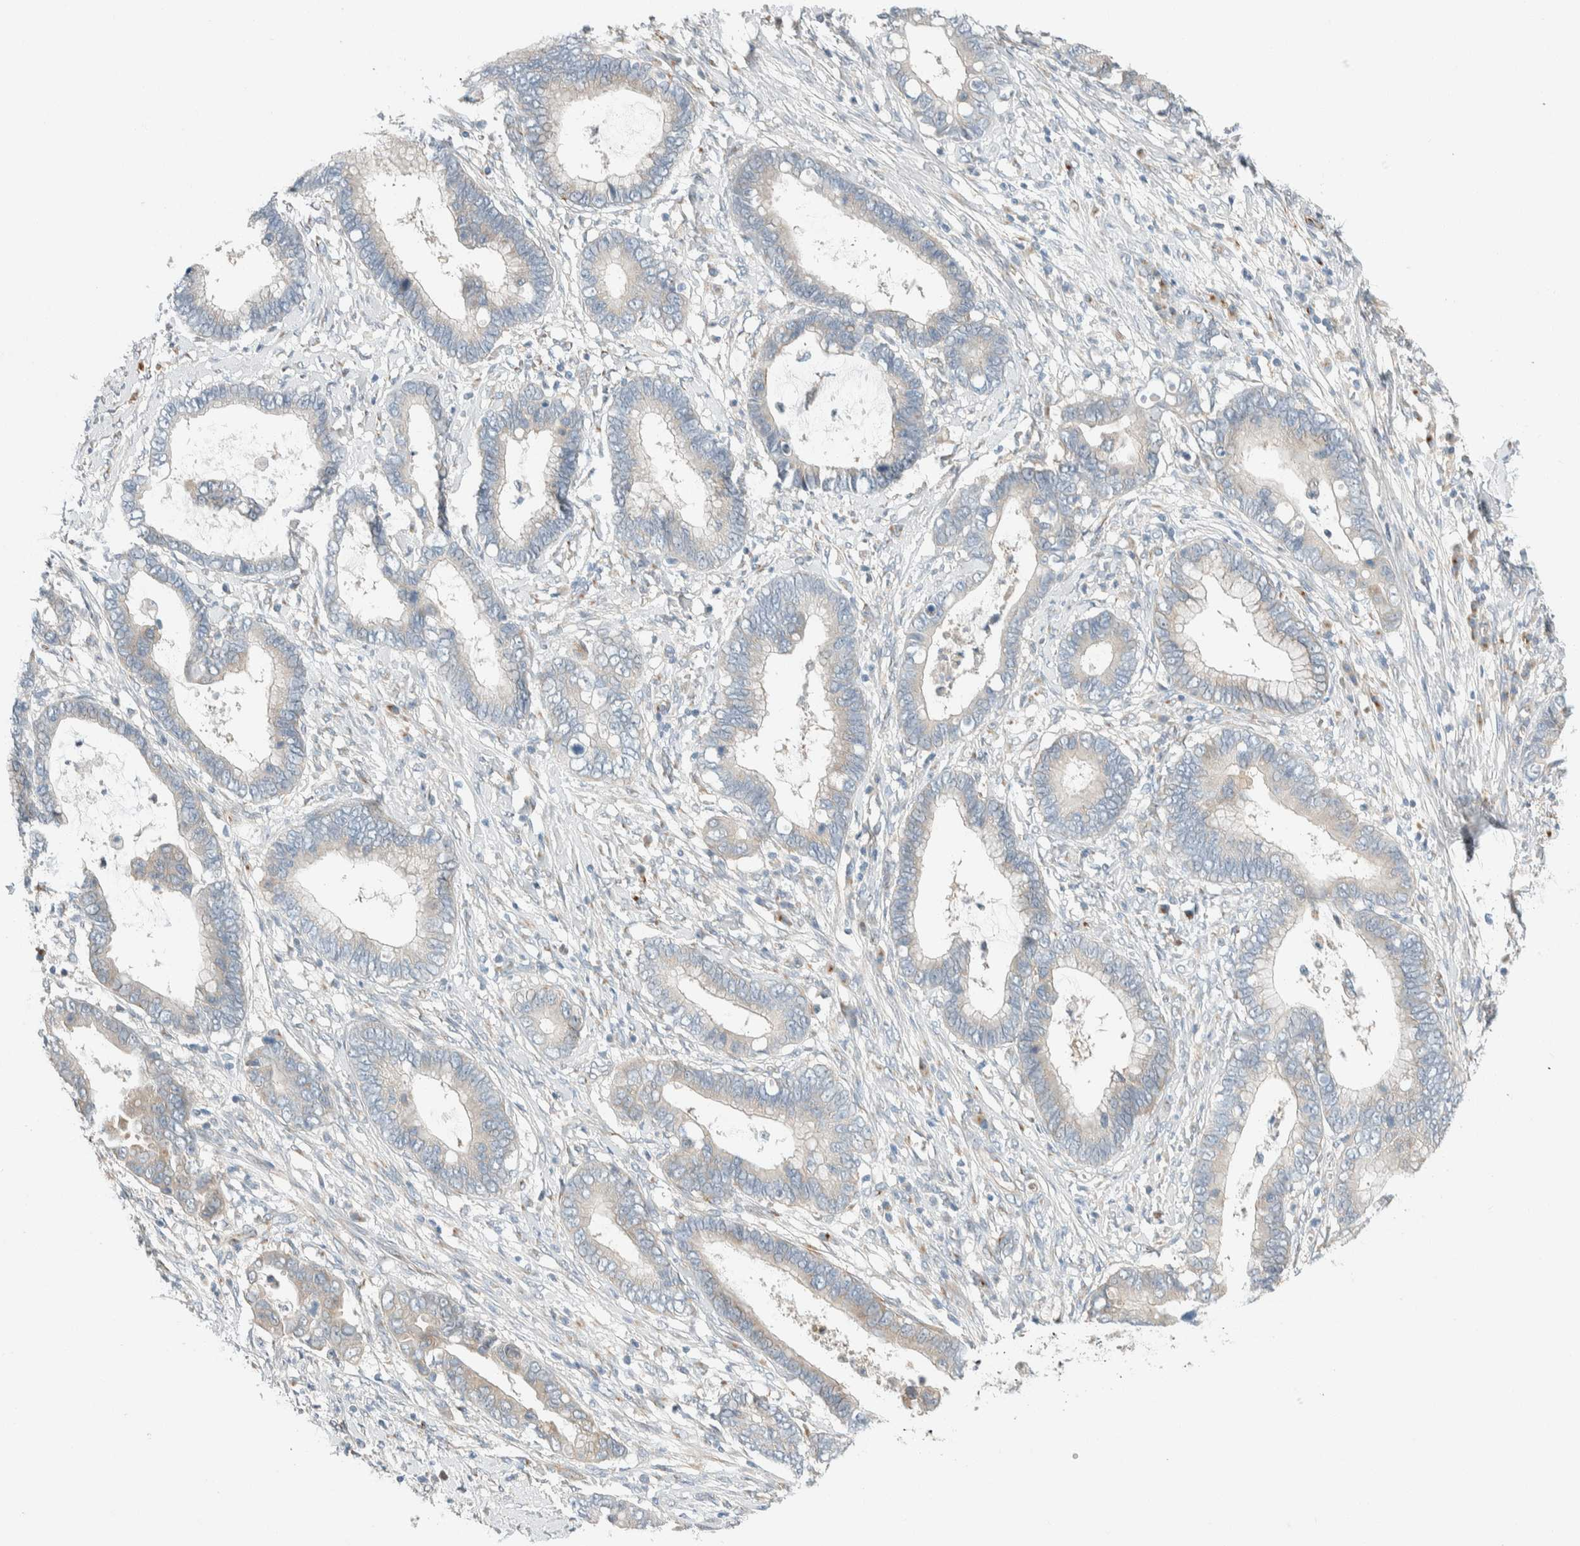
{"staining": {"intensity": "negative", "quantity": "none", "location": "none"}, "tissue": "cervical cancer", "cell_type": "Tumor cells", "image_type": "cancer", "snomed": [{"axis": "morphology", "description": "Adenocarcinoma, NOS"}, {"axis": "topography", "description": "Cervix"}], "caption": "IHC photomicrograph of cervical adenocarcinoma stained for a protein (brown), which reveals no expression in tumor cells.", "gene": "TMEM184B", "patient": {"sex": "female", "age": 44}}